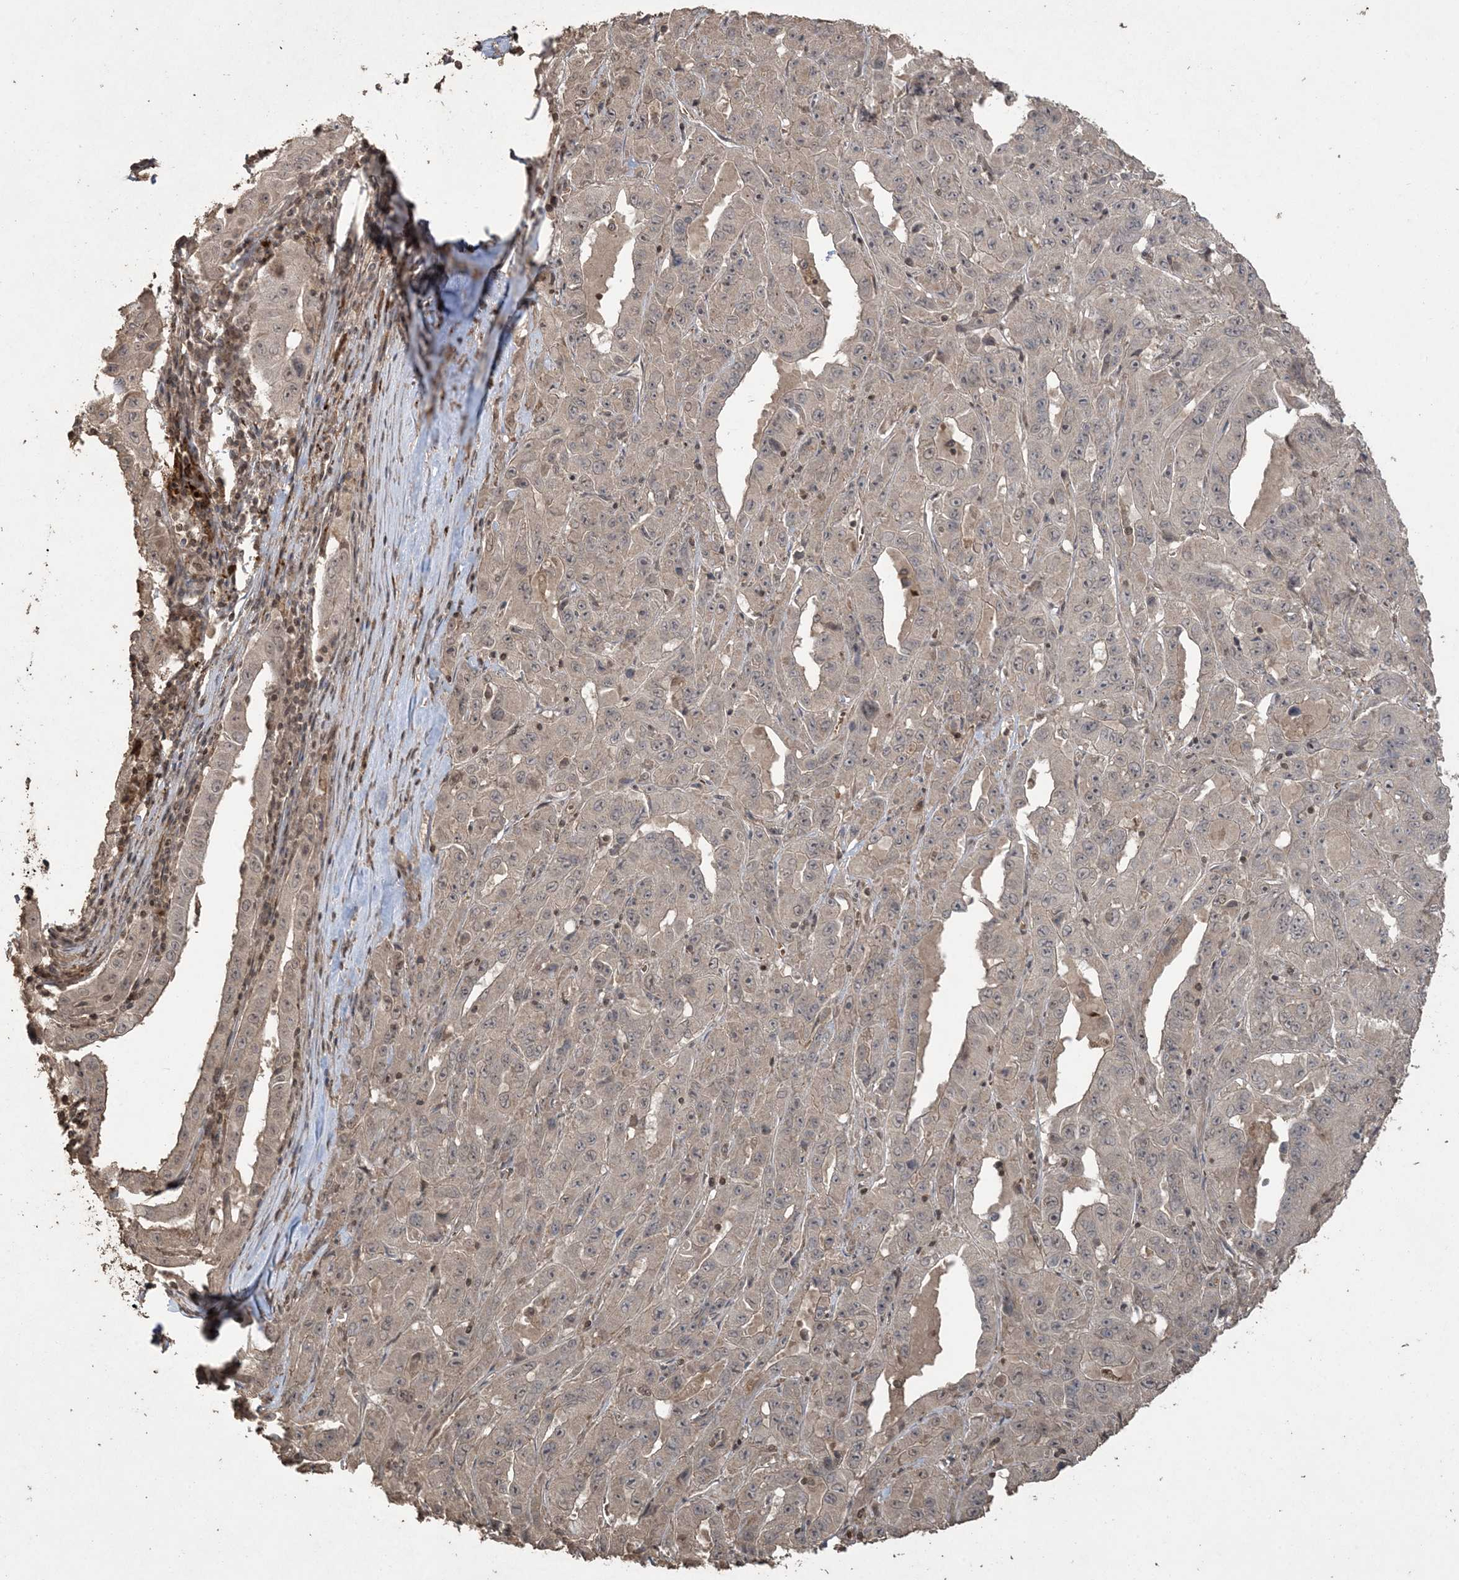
{"staining": {"intensity": "weak", "quantity": "<25%", "location": "cytoplasmic/membranous"}, "tissue": "pancreatic cancer", "cell_type": "Tumor cells", "image_type": "cancer", "snomed": [{"axis": "morphology", "description": "Adenocarcinoma, NOS"}, {"axis": "topography", "description": "Pancreas"}], "caption": "Immunohistochemical staining of human pancreatic cancer displays no significant positivity in tumor cells. (Stains: DAB immunohistochemistry with hematoxylin counter stain, Microscopy: brightfield microscopy at high magnification).", "gene": "EFCAB8", "patient": {"sex": "male", "age": 63}}